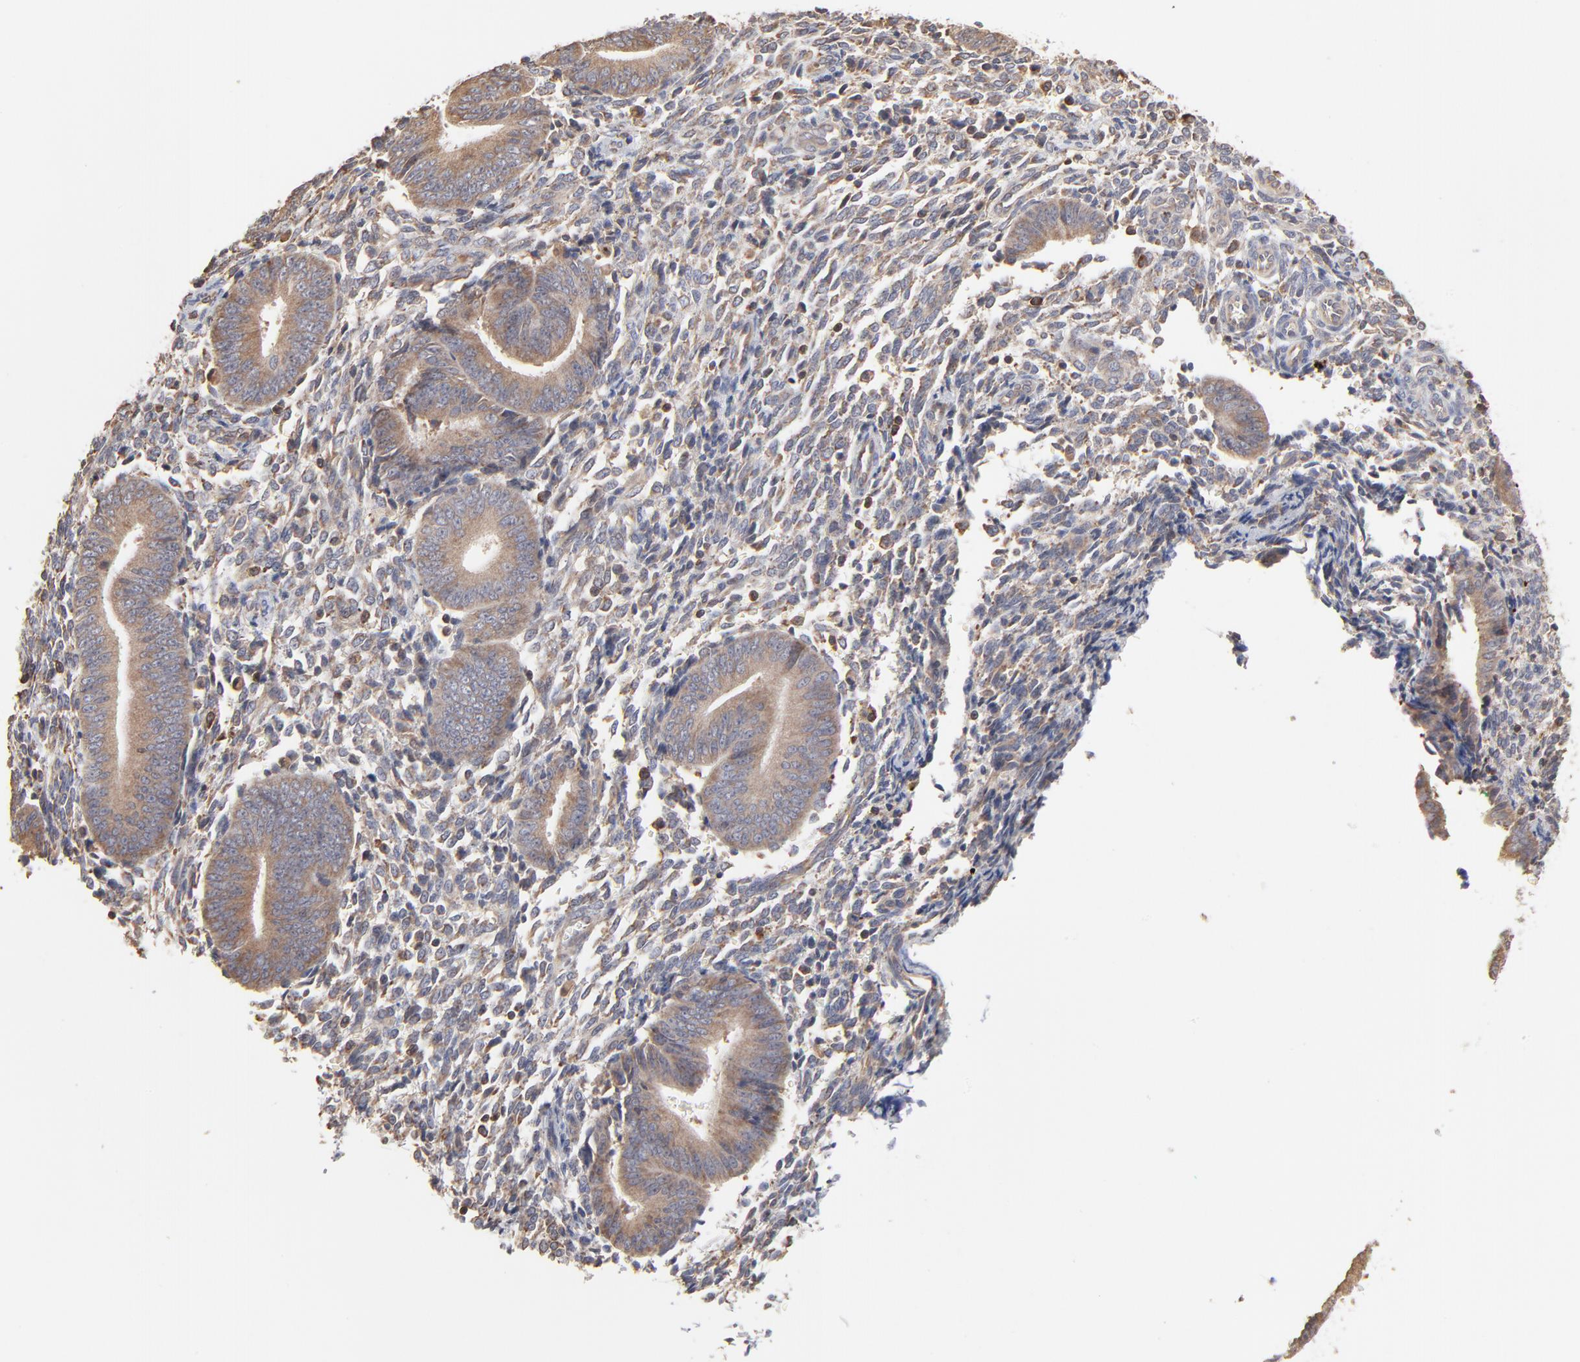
{"staining": {"intensity": "weak", "quantity": "25%-75%", "location": "cytoplasmic/membranous"}, "tissue": "endometrium", "cell_type": "Cells in endometrial stroma", "image_type": "normal", "snomed": [{"axis": "morphology", "description": "Normal tissue, NOS"}, {"axis": "topography", "description": "Uterus"}, {"axis": "topography", "description": "Endometrium"}], "caption": "Immunohistochemistry of benign endometrium reveals low levels of weak cytoplasmic/membranous staining in about 25%-75% of cells in endometrial stroma.", "gene": "RNF213", "patient": {"sex": "female", "age": 33}}